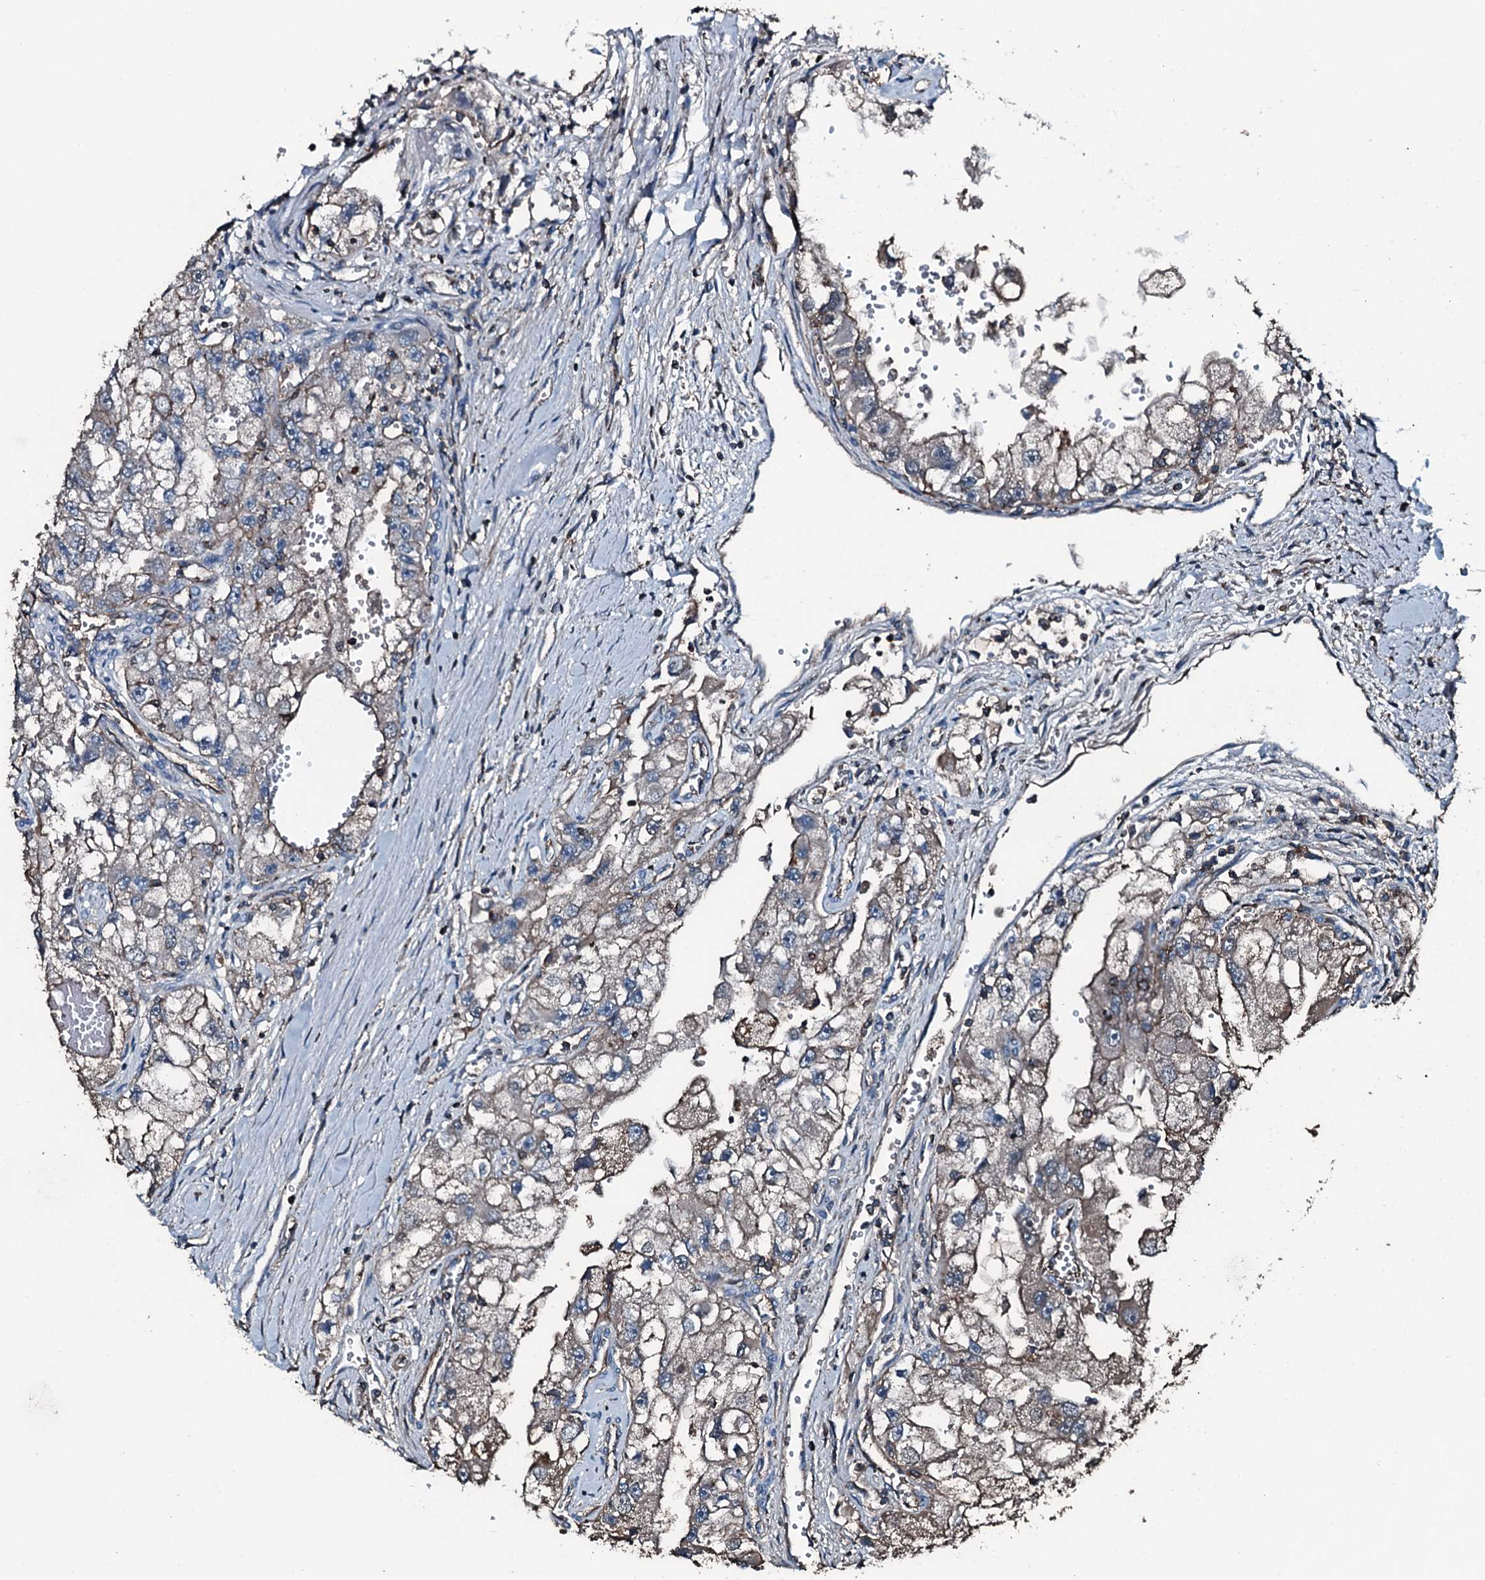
{"staining": {"intensity": "weak", "quantity": "<25%", "location": "cytoplasmic/membranous"}, "tissue": "renal cancer", "cell_type": "Tumor cells", "image_type": "cancer", "snomed": [{"axis": "morphology", "description": "Adenocarcinoma, NOS"}, {"axis": "topography", "description": "Kidney"}], "caption": "There is no significant positivity in tumor cells of renal cancer (adenocarcinoma).", "gene": "SLC25A38", "patient": {"sex": "male", "age": 63}}